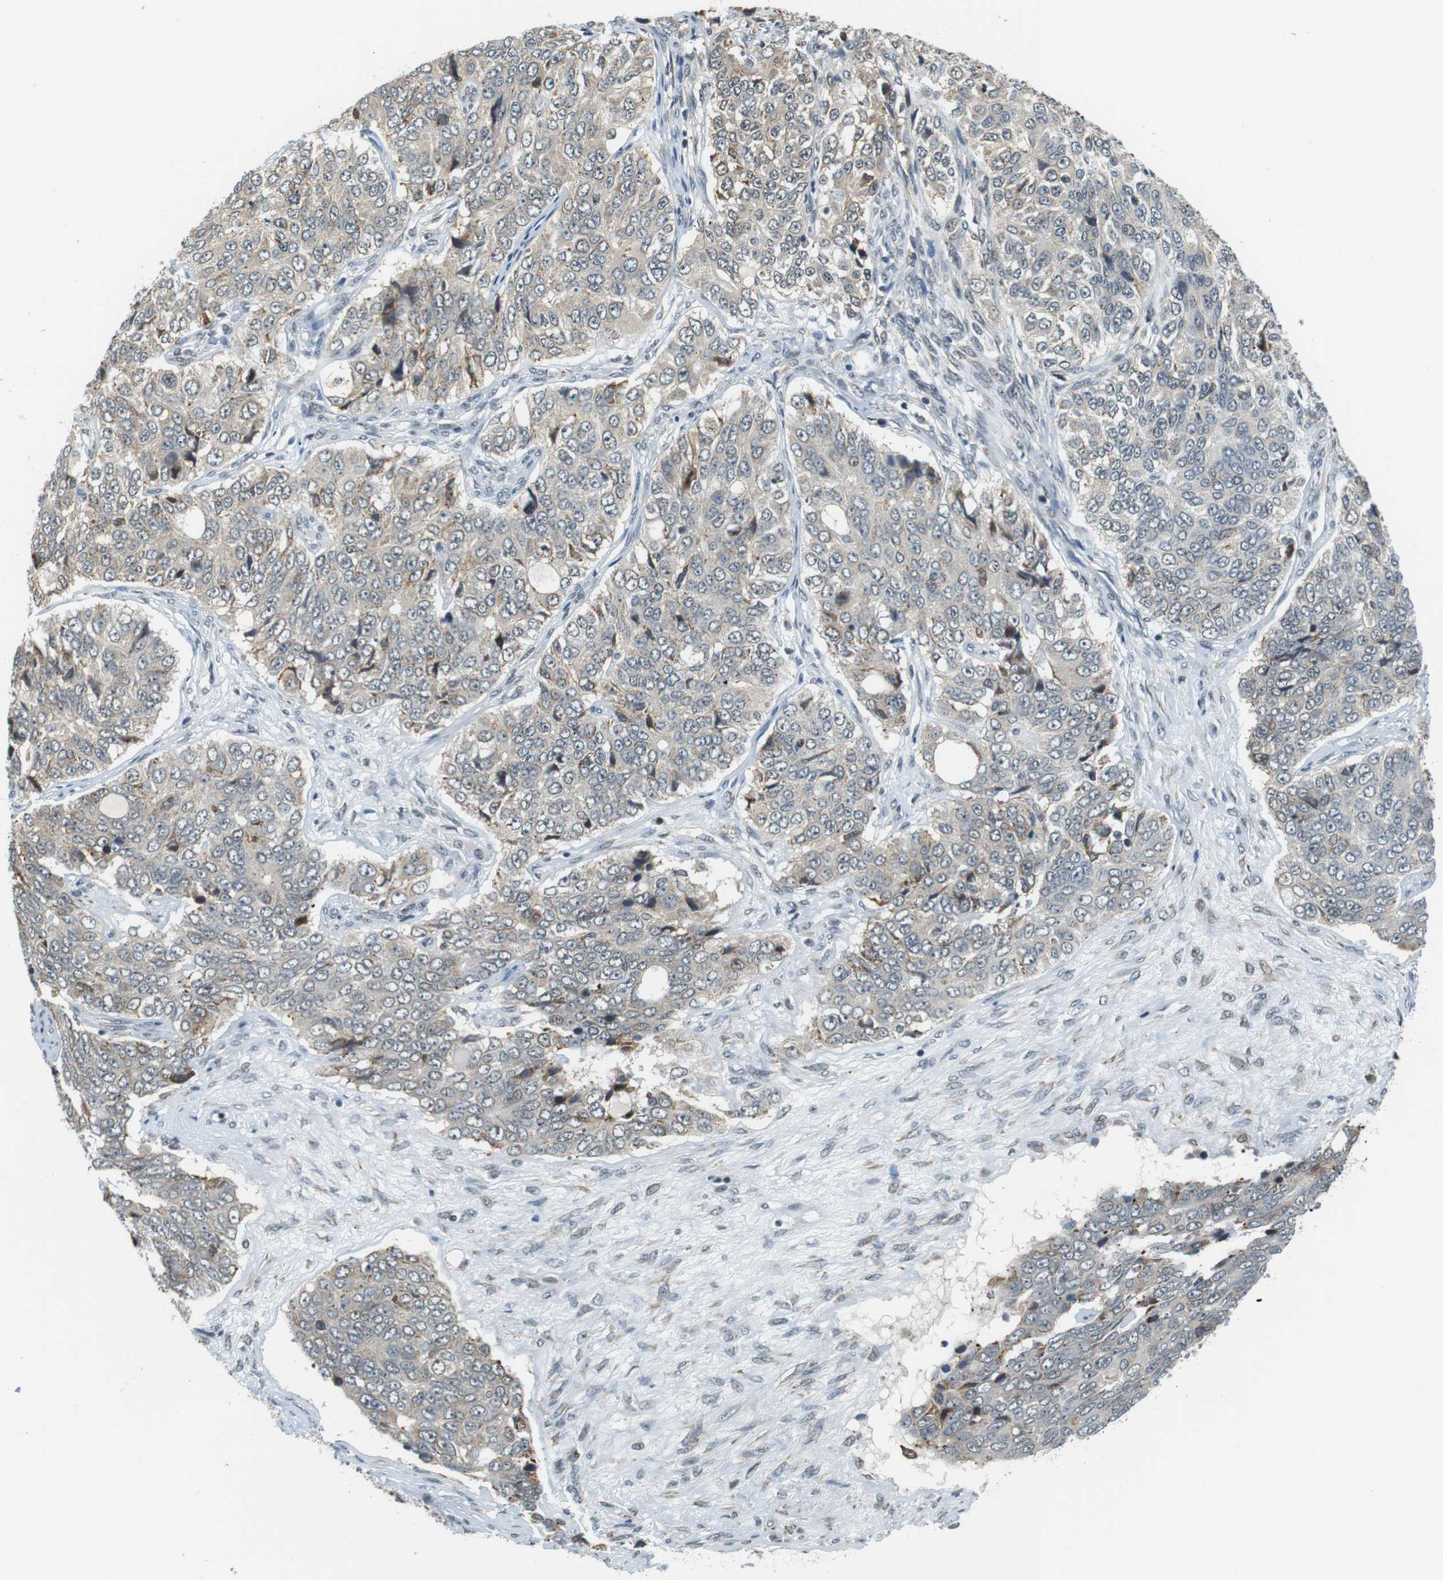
{"staining": {"intensity": "weak", "quantity": "25%-75%", "location": "cytoplasmic/membranous,nuclear"}, "tissue": "ovarian cancer", "cell_type": "Tumor cells", "image_type": "cancer", "snomed": [{"axis": "morphology", "description": "Carcinoma, endometroid"}, {"axis": "topography", "description": "Ovary"}], "caption": "An immunohistochemistry (IHC) image of tumor tissue is shown. Protein staining in brown shows weak cytoplasmic/membranous and nuclear positivity in ovarian endometroid carcinoma within tumor cells. The protein is stained brown, and the nuclei are stained in blue (DAB IHC with brightfield microscopy, high magnification).", "gene": "RNF38", "patient": {"sex": "female", "age": 51}}